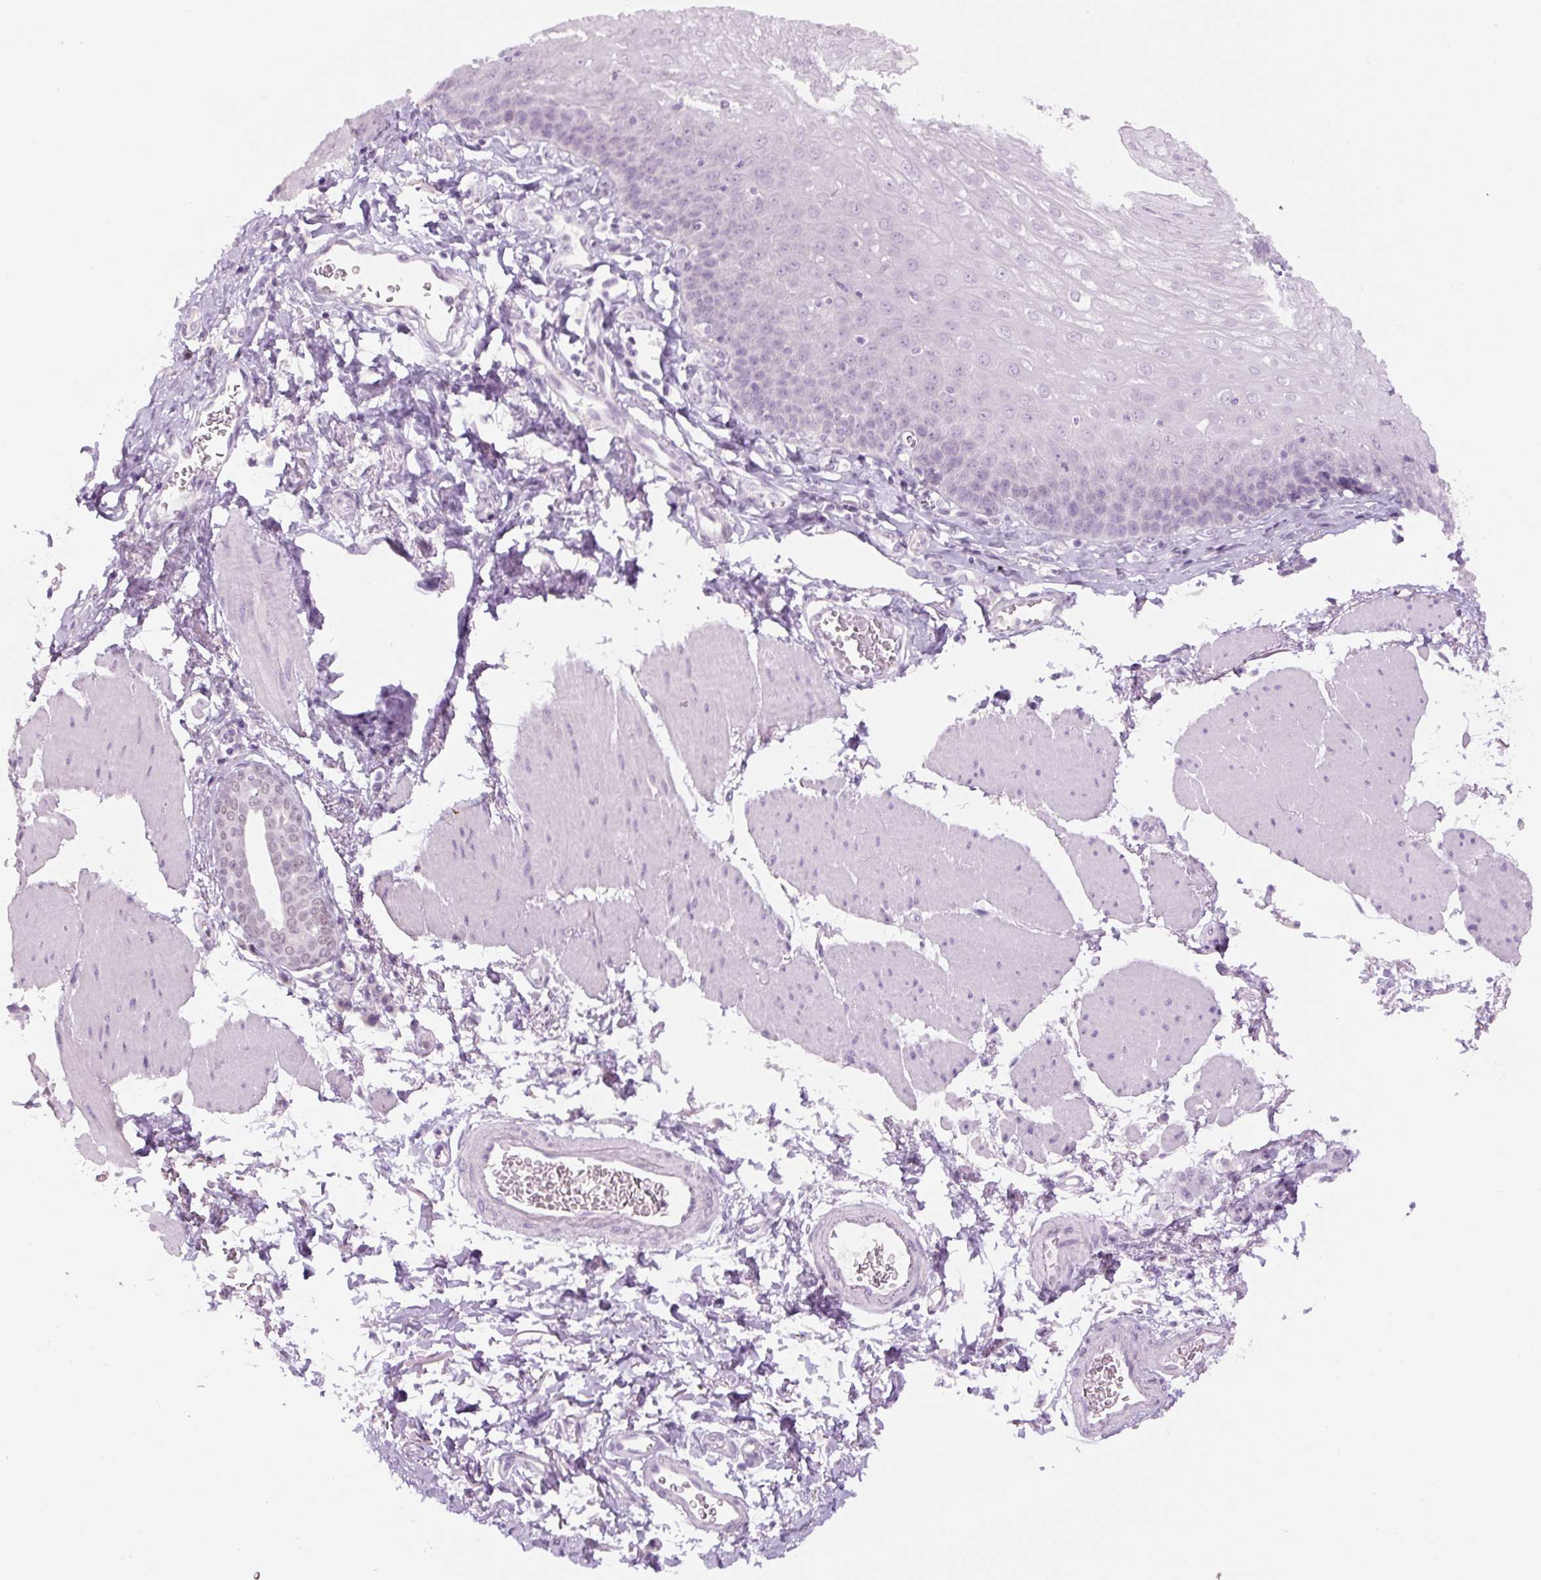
{"staining": {"intensity": "negative", "quantity": "none", "location": "none"}, "tissue": "esophagus", "cell_type": "Squamous epithelial cells", "image_type": "normal", "snomed": [{"axis": "morphology", "description": "Normal tissue, NOS"}, {"axis": "topography", "description": "Esophagus"}], "caption": "Immunohistochemistry micrograph of benign esophagus: human esophagus stained with DAB (3,3'-diaminobenzidine) demonstrates no significant protein staining in squamous epithelial cells.", "gene": "SIX1", "patient": {"sex": "female", "age": 81}}